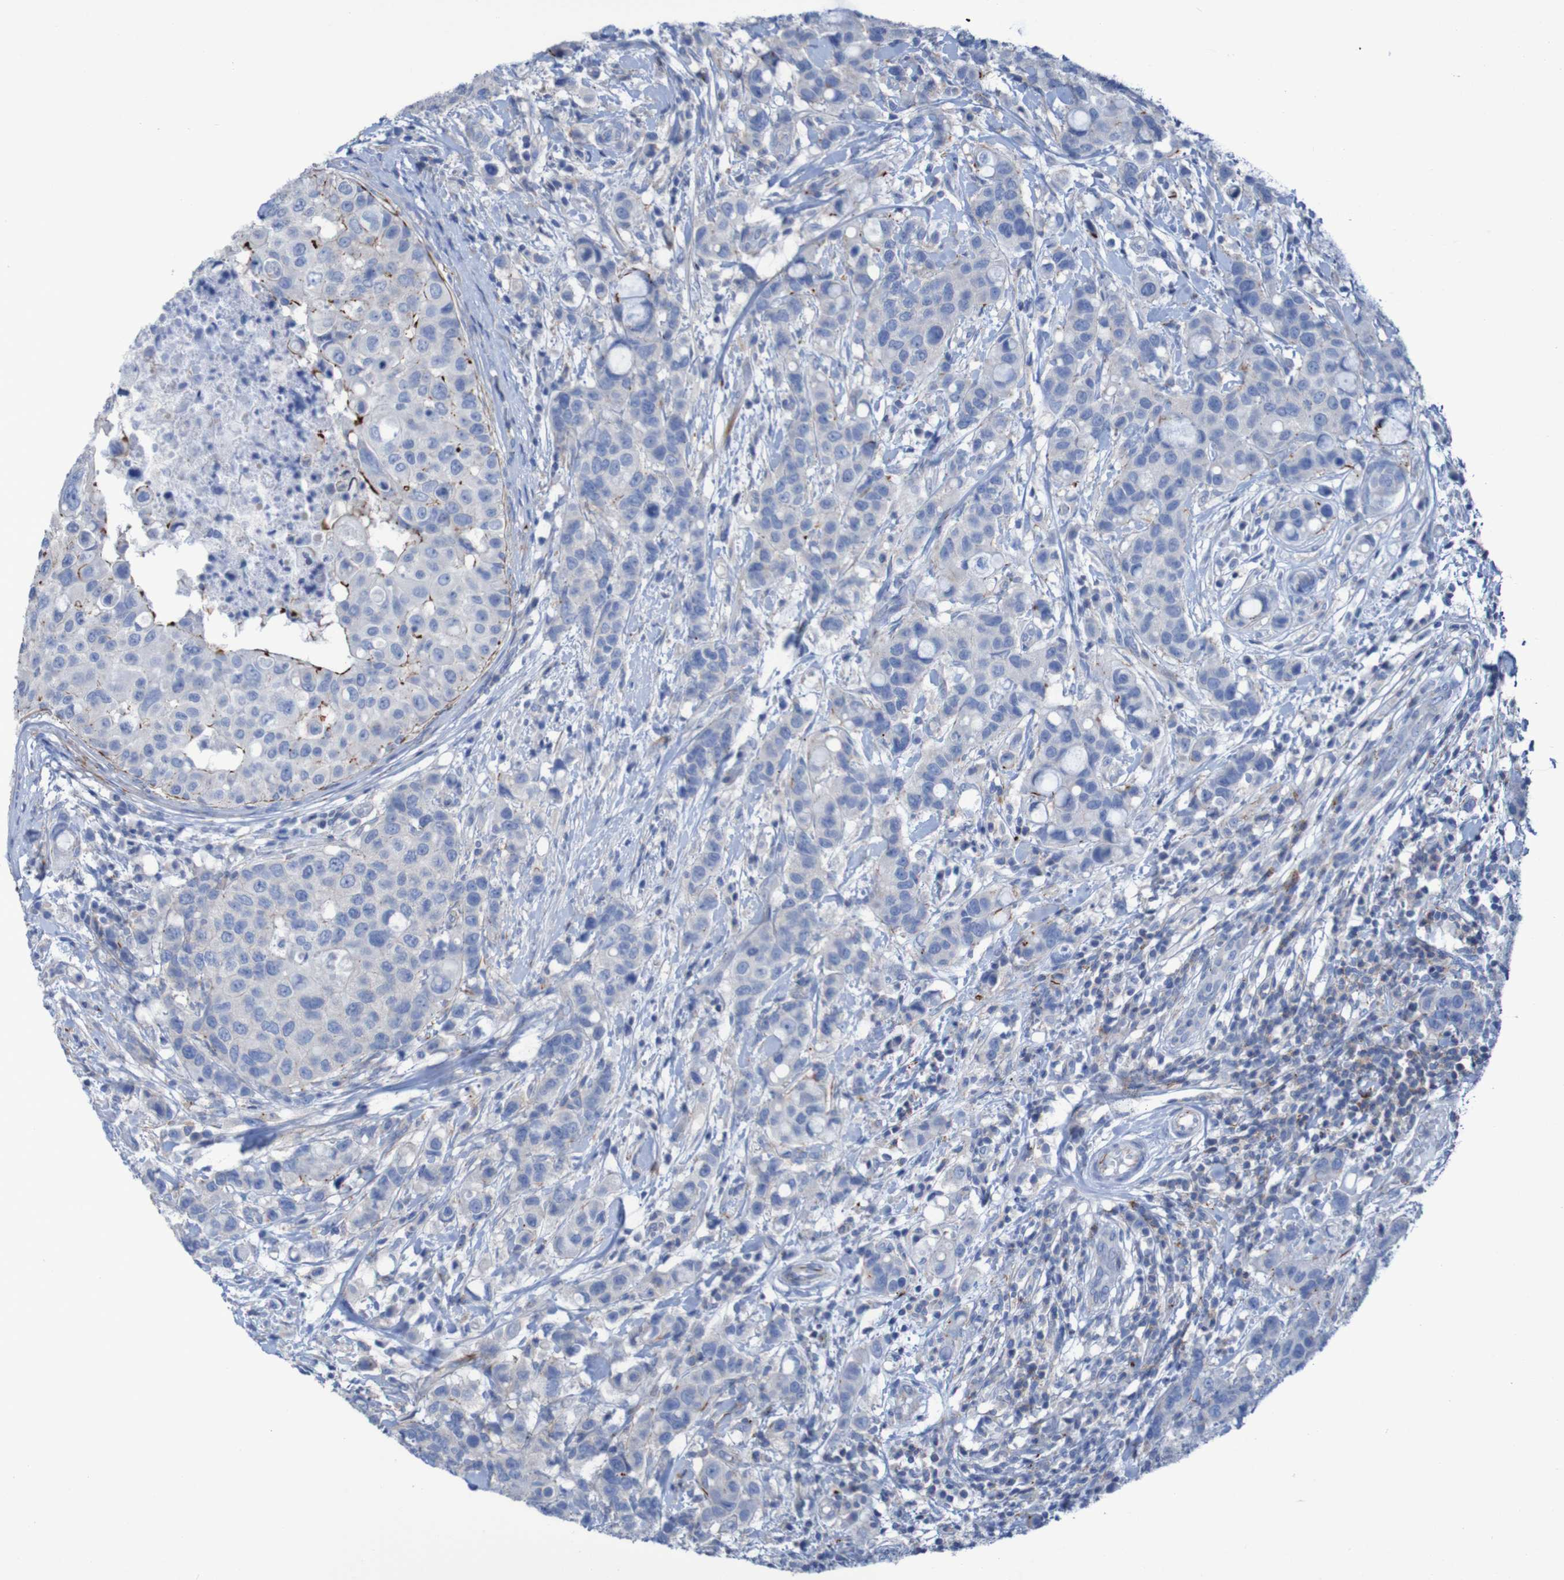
{"staining": {"intensity": "negative", "quantity": "none", "location": "none"}, "tissue": "breast cancer", "cell_type": "Tumor cells", "image_type": "cancer", "snomed": [{"axis": "morphology", "description": "Duct carcinoma"}, {"axis": "topography", "description": "Breast"}], "caption": "A high-resolution photomicrograph shows immunohistochemistry (IHC) staining of breast cancer (infiltrating ductal carcinoma), which exhibits no significant positivity in tumor cells.", "gene": "RNF182", "patient": {"sex": "female", "age": 27}}